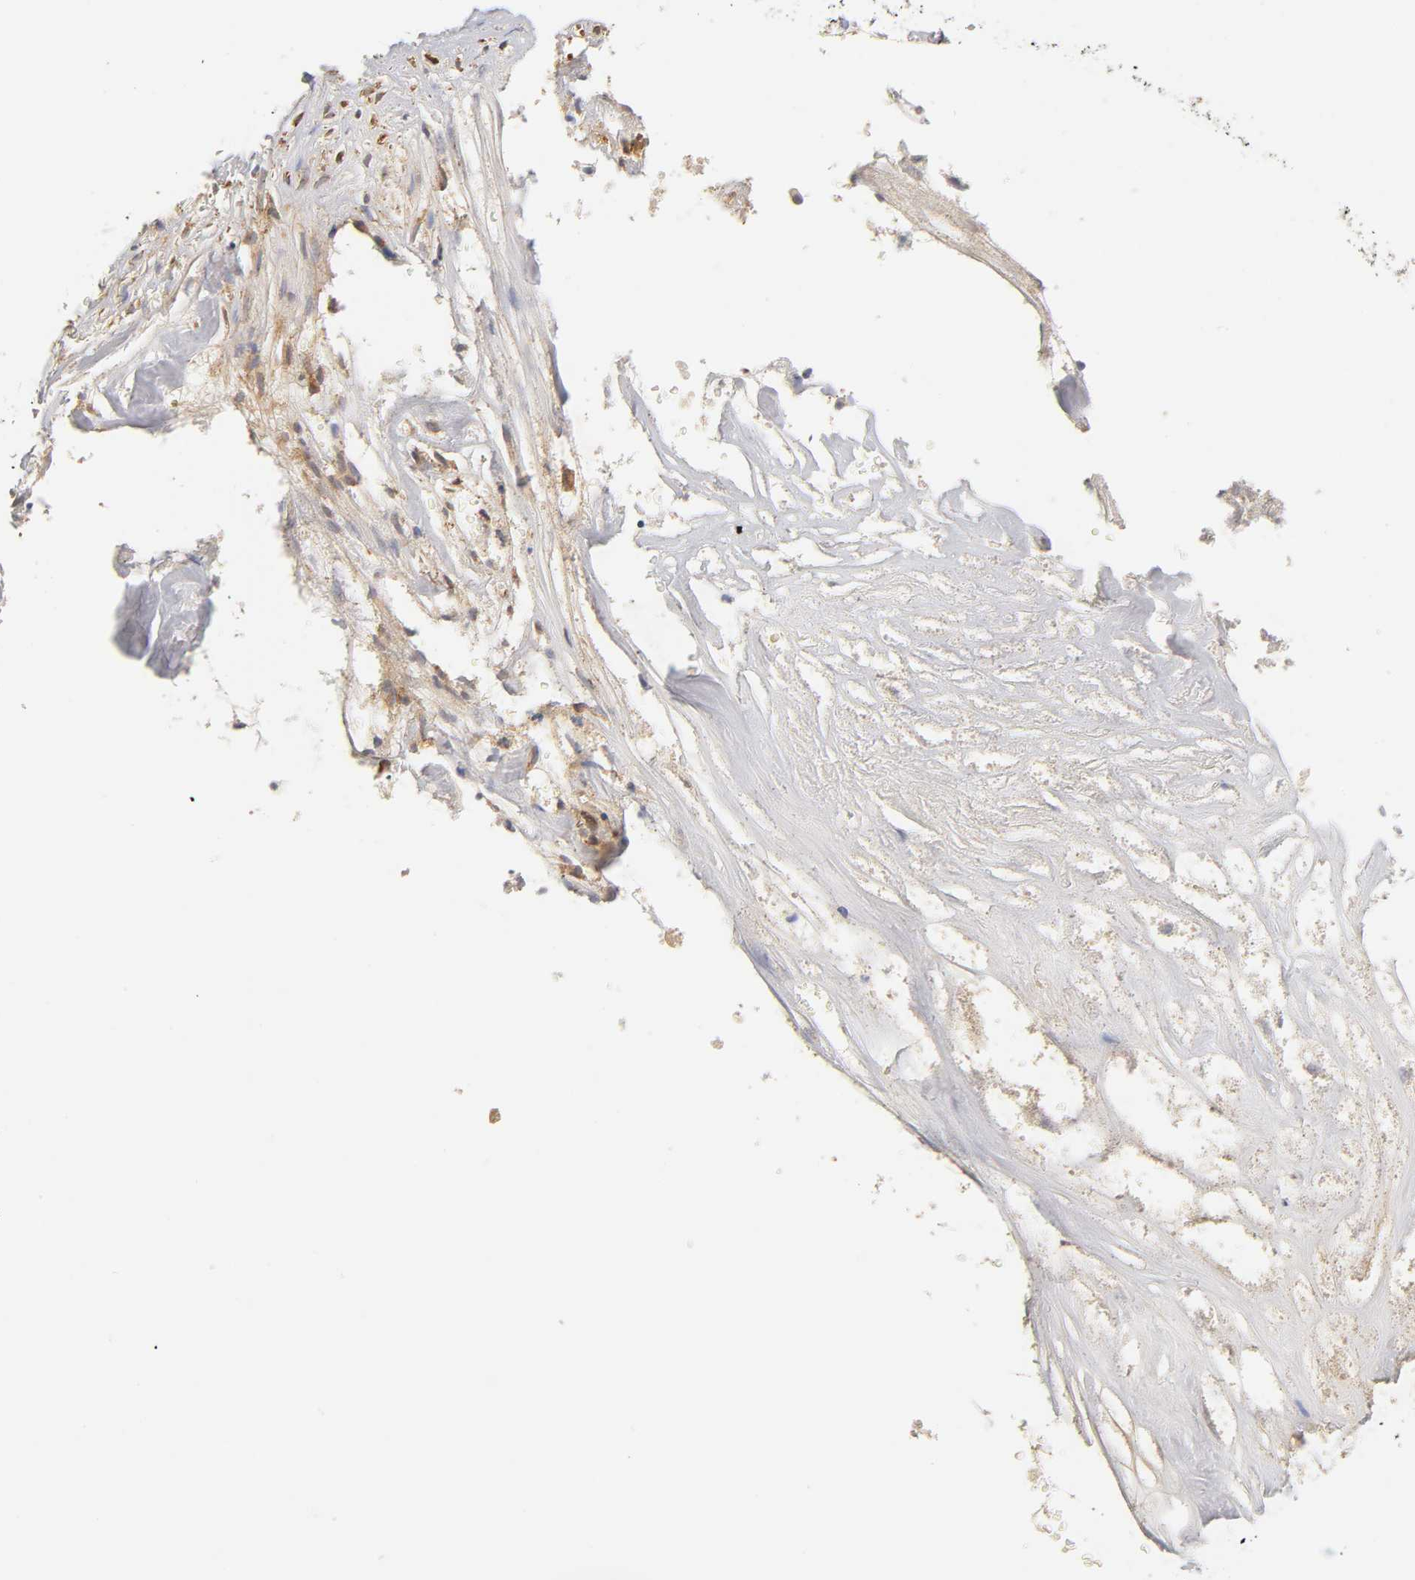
{"staining": {"intensity": "weak", "quantity": "<25%", "location": "cytoplasmic/membranous"}, "tissue": "liver cancer", "cell_type": "Tumor cells", "image_type": "cancer", "snomed": [{"axis": "morphology", "description": "Cholangiocarcinoma"}, {"axis": "topography", "description": "Liver"}], "caption": "Liver cholangiocarcinoma was stained to show a protein in brown. There is no significant expression in tumor cells. Nuclei are stained in blue.", "gene": "LAMB1", "patient": {"sex": "female", "age": 70}}